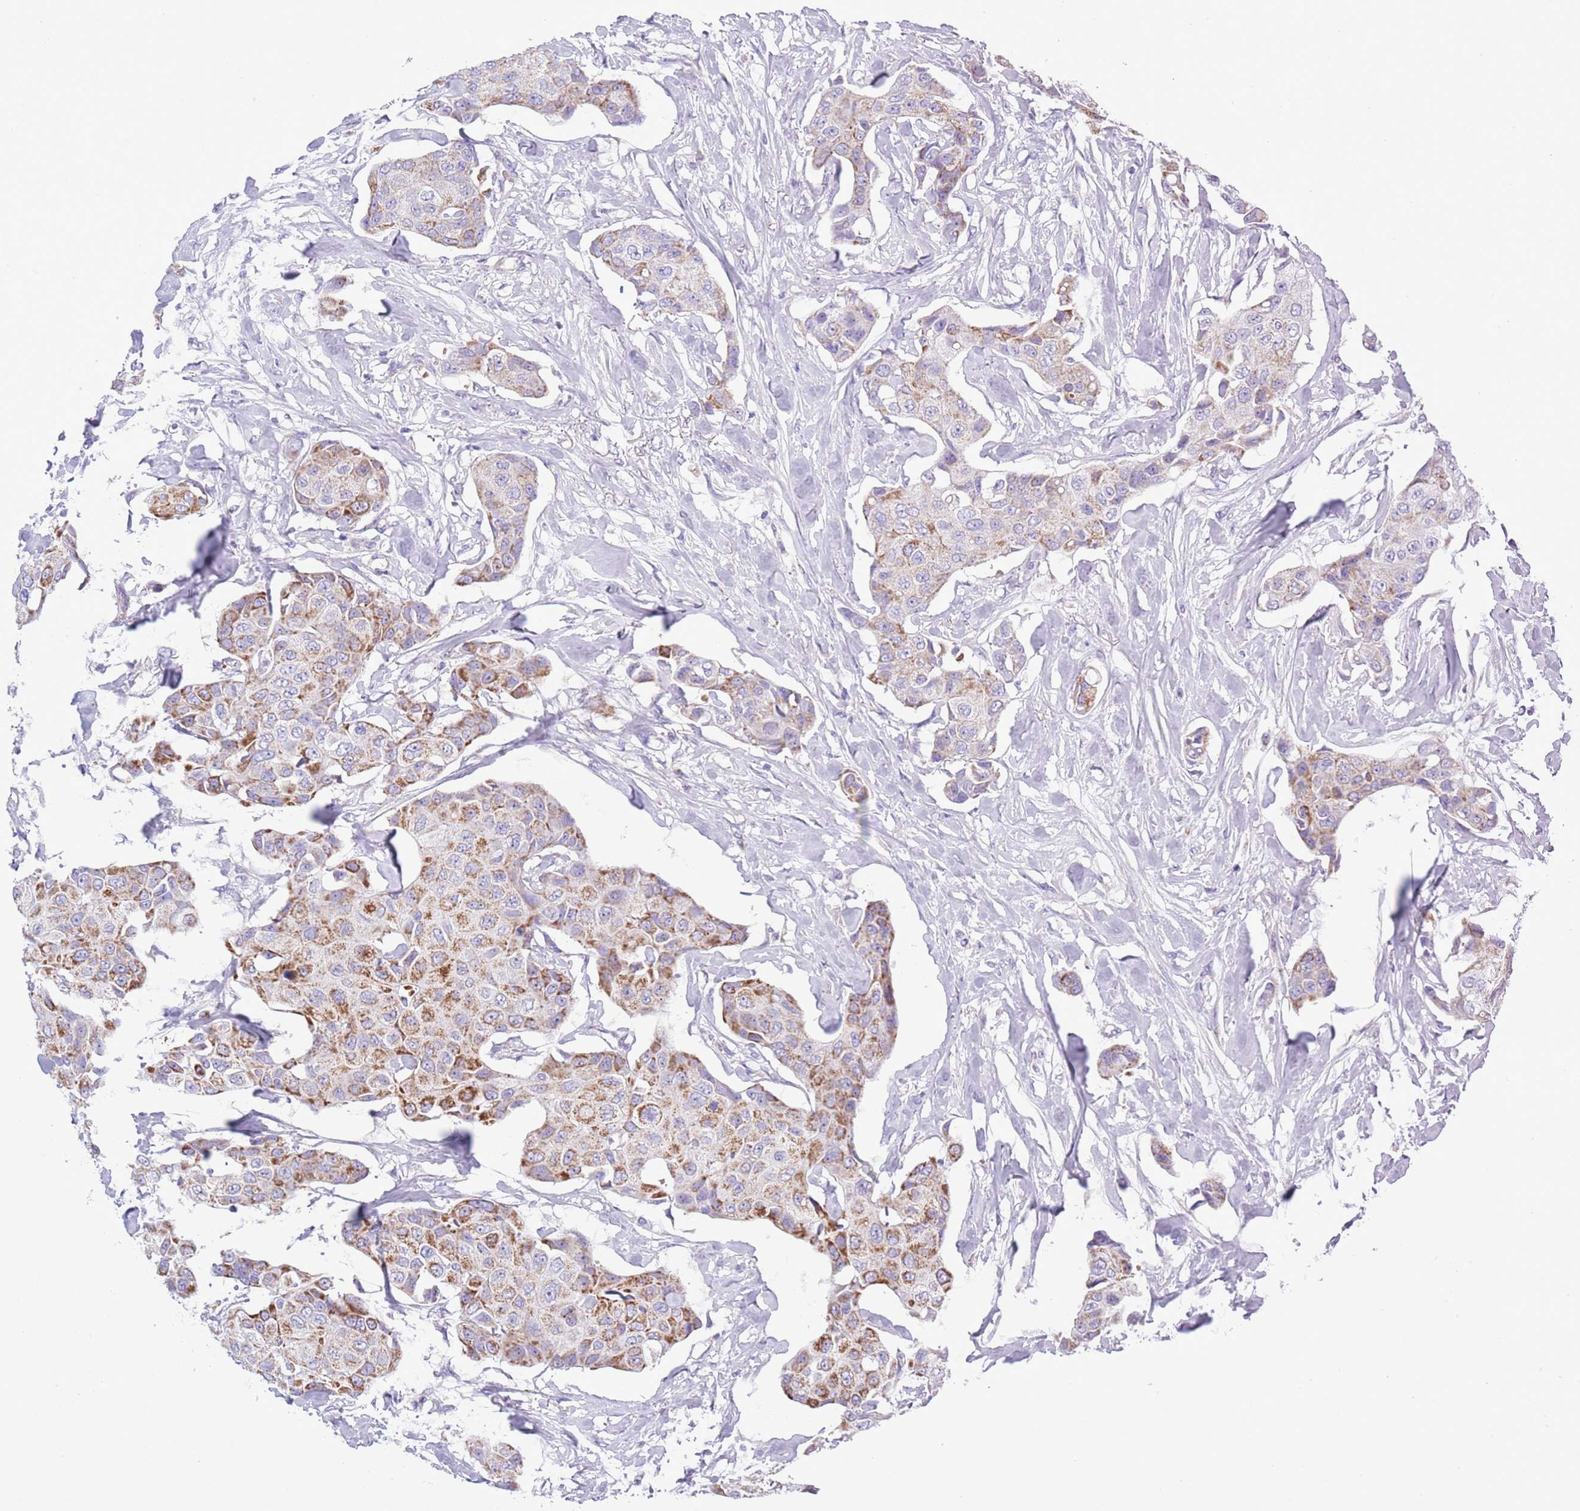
{"staining": {"intensity": "moderate", "quantity": "<25%", "location": "cytoplasmic/membranous"}, "tissue": "breast cancer", "cell_type": "Tumor cells", "image_type": "cancer", "snomed": [{"axis": "morphology", "description": "Duct carcinoma"}, {"axis": "topography", "description": "Breast"}, {"axis": "topography", "description": "Lymph node"}], "caption": "There is low levels of moderate cytoplasmic/membranous expression in tumor cells of breast cancer (intraductal carcinoma), as demonstrated by immunohistochemical staining (brown color).", "gene": "MOCOS", "patient": {"sex": "female", "age": 80}}